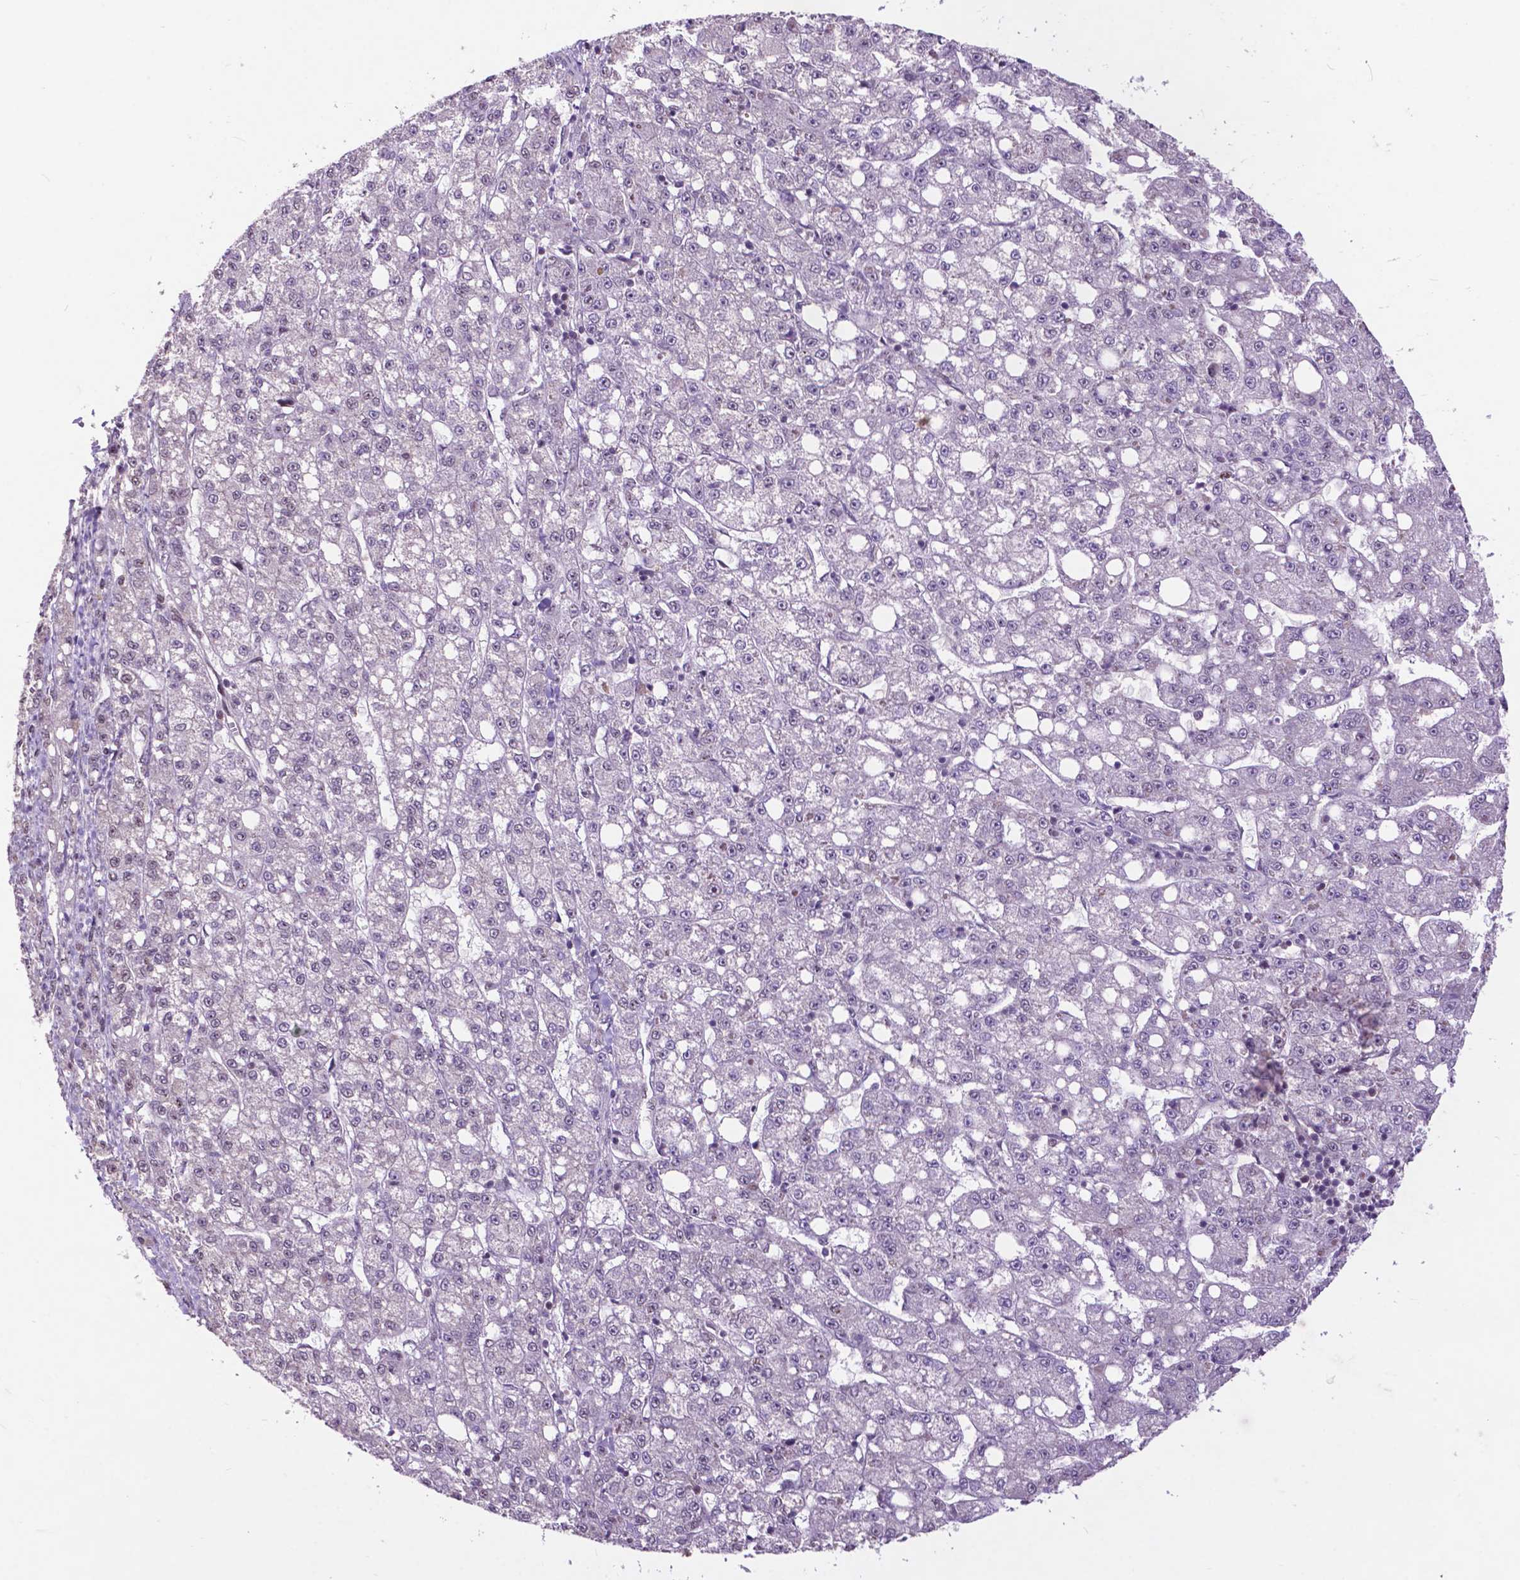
{"staining": {"intensity": "negative", "quantity": "none", "location": "none"}, "tissue": "liver cancer", "cell_type": "Tumor cells", "image_type": "cancer", "snomed": [{"axis": "morphology", "description": "Carcinoma, Hepatocellular, NOS"}, {"axis": "topography", "description": "Liver"}], "caption": "This histopathology image is of hepatocellular carcinoma (liver) stained with immunohistochemistry (IHC) to label a protein in brown with the nuclei are counter-stained blue. There is no positivity in tumor cells.", "gene": "FAF1", "patient": {"sex": "female", "age": 65}}